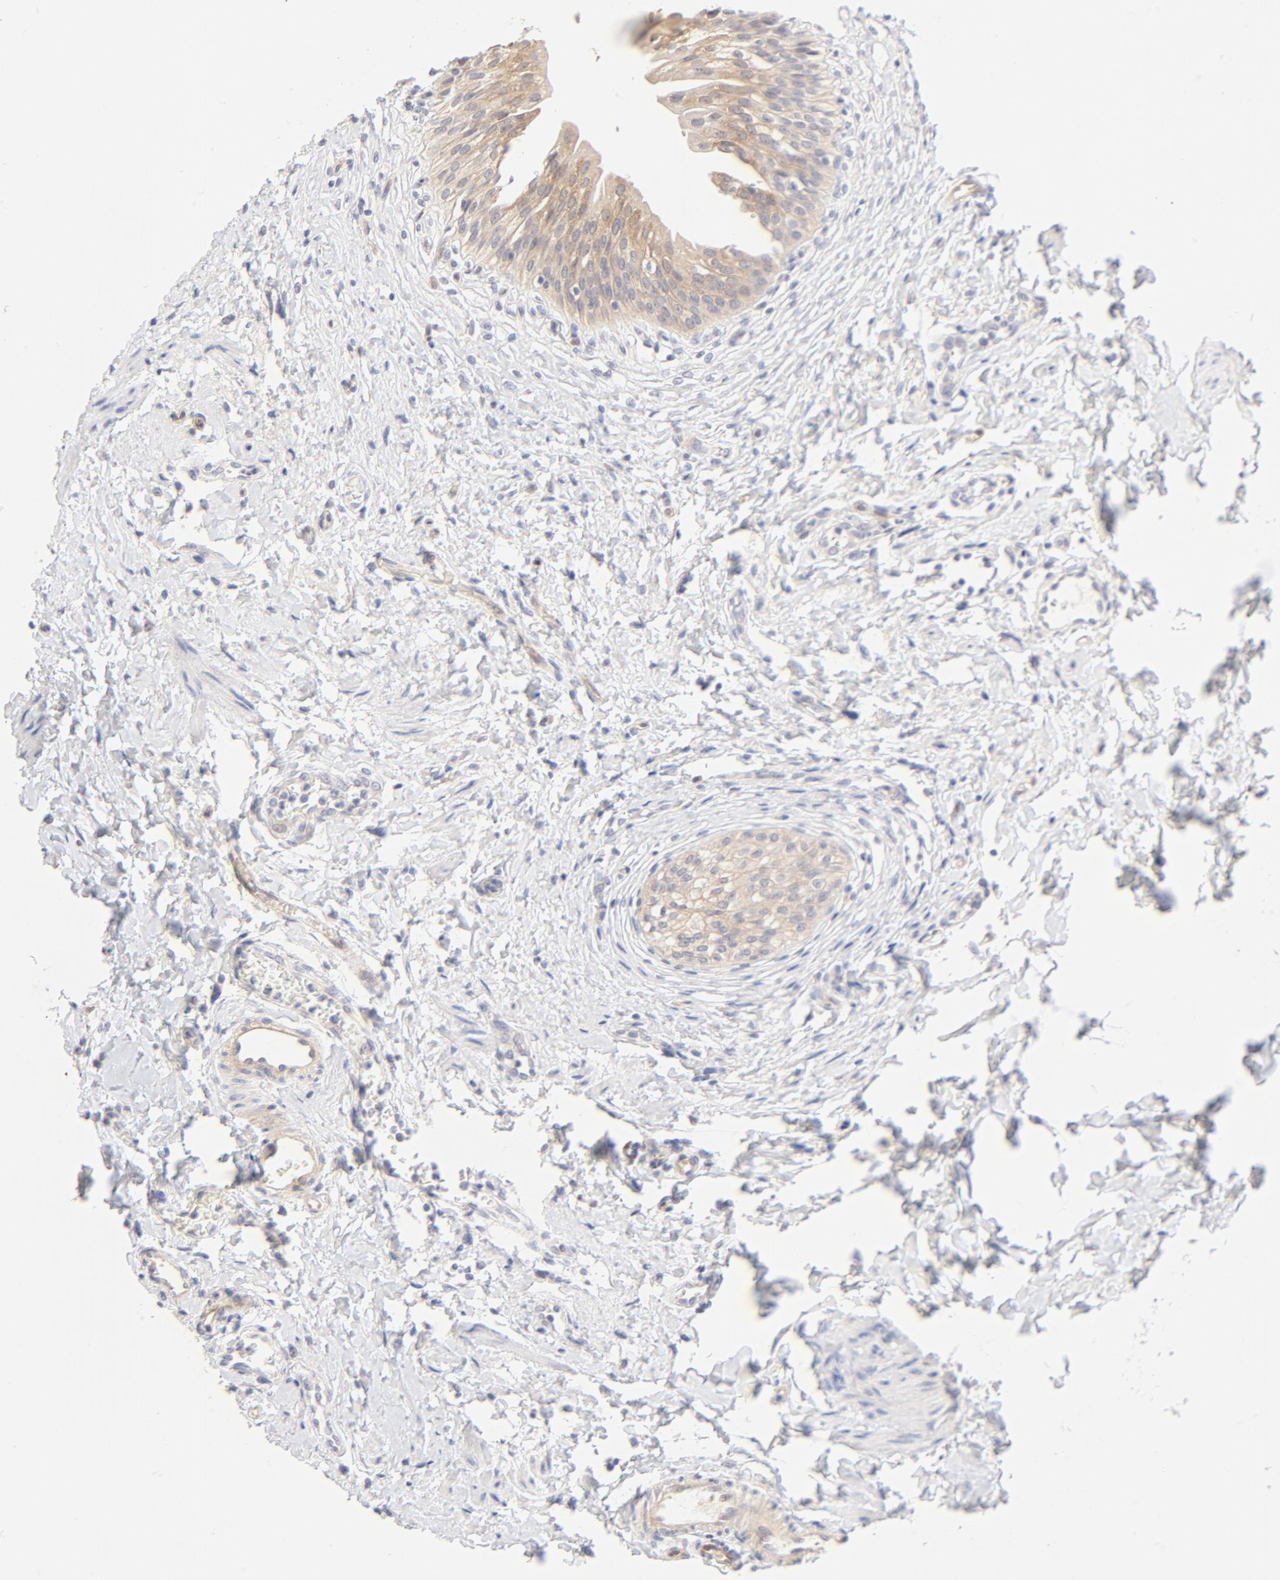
{"staining": {"intensity": "moderate", "quantity": ">75%", "location": "cytoplasmic/membranous"}, "tissue": "urinary bladder", "cell_type": "Urothelial cells", "image_type": "normal", "snomed": [{"axis": "morphology", "description": "Normal tissue, NOS"}, {"axis": "topography", "description": "Urinary bladder"}], "caption": "Immunohistochemical staining of unremarkable urinary bladder demonstrates moderate cytoplasmic/membranous protein staining in approximately >75% of urothelial cells.", "gene": "NKX2", "patient": {"sex": "female", "age": 80}}